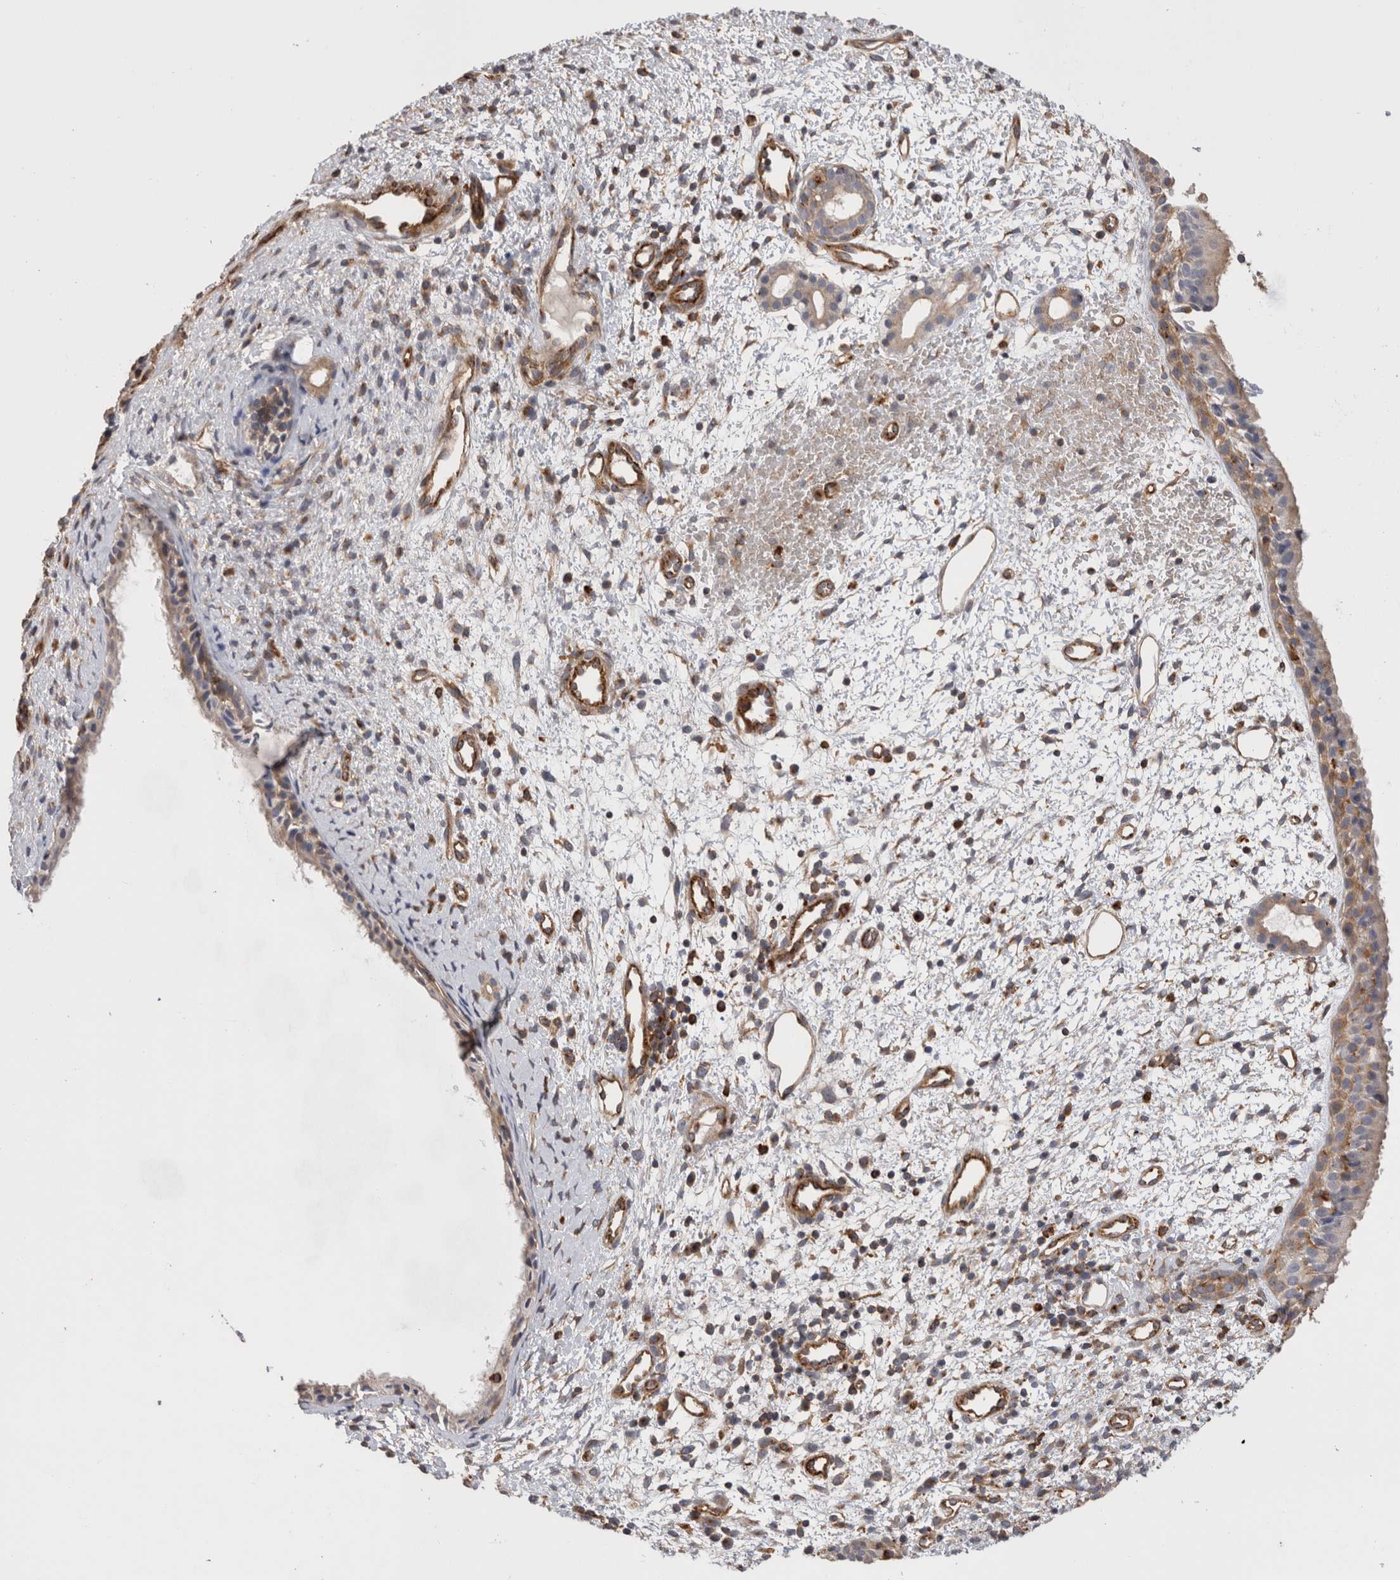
{"staining": {"intensity": "moderate", "quantity": "<25%", "location": "cytoplasmic/membranous"}, "tissue": "nasopharynx", "cell_type": "Respiratory epithelial cells", "image_type": "normal", "snomed": [{"axis": "morphology", "description": "Normal tissue, NOS"}, {"axis": "topography", "description": "Nasopharynx"}], "caption": "An immunohistochemistry (IHC) photomicrograph of benign tissue is shown. Protein staining in brown shows moderate cytoplasmic/membranous positivity in nasopharynx within respiratory epithelial cells. Nuclei are stained in blue.", "gene": "BNIP2", "patient": {"sex": "male", "age": 22}}